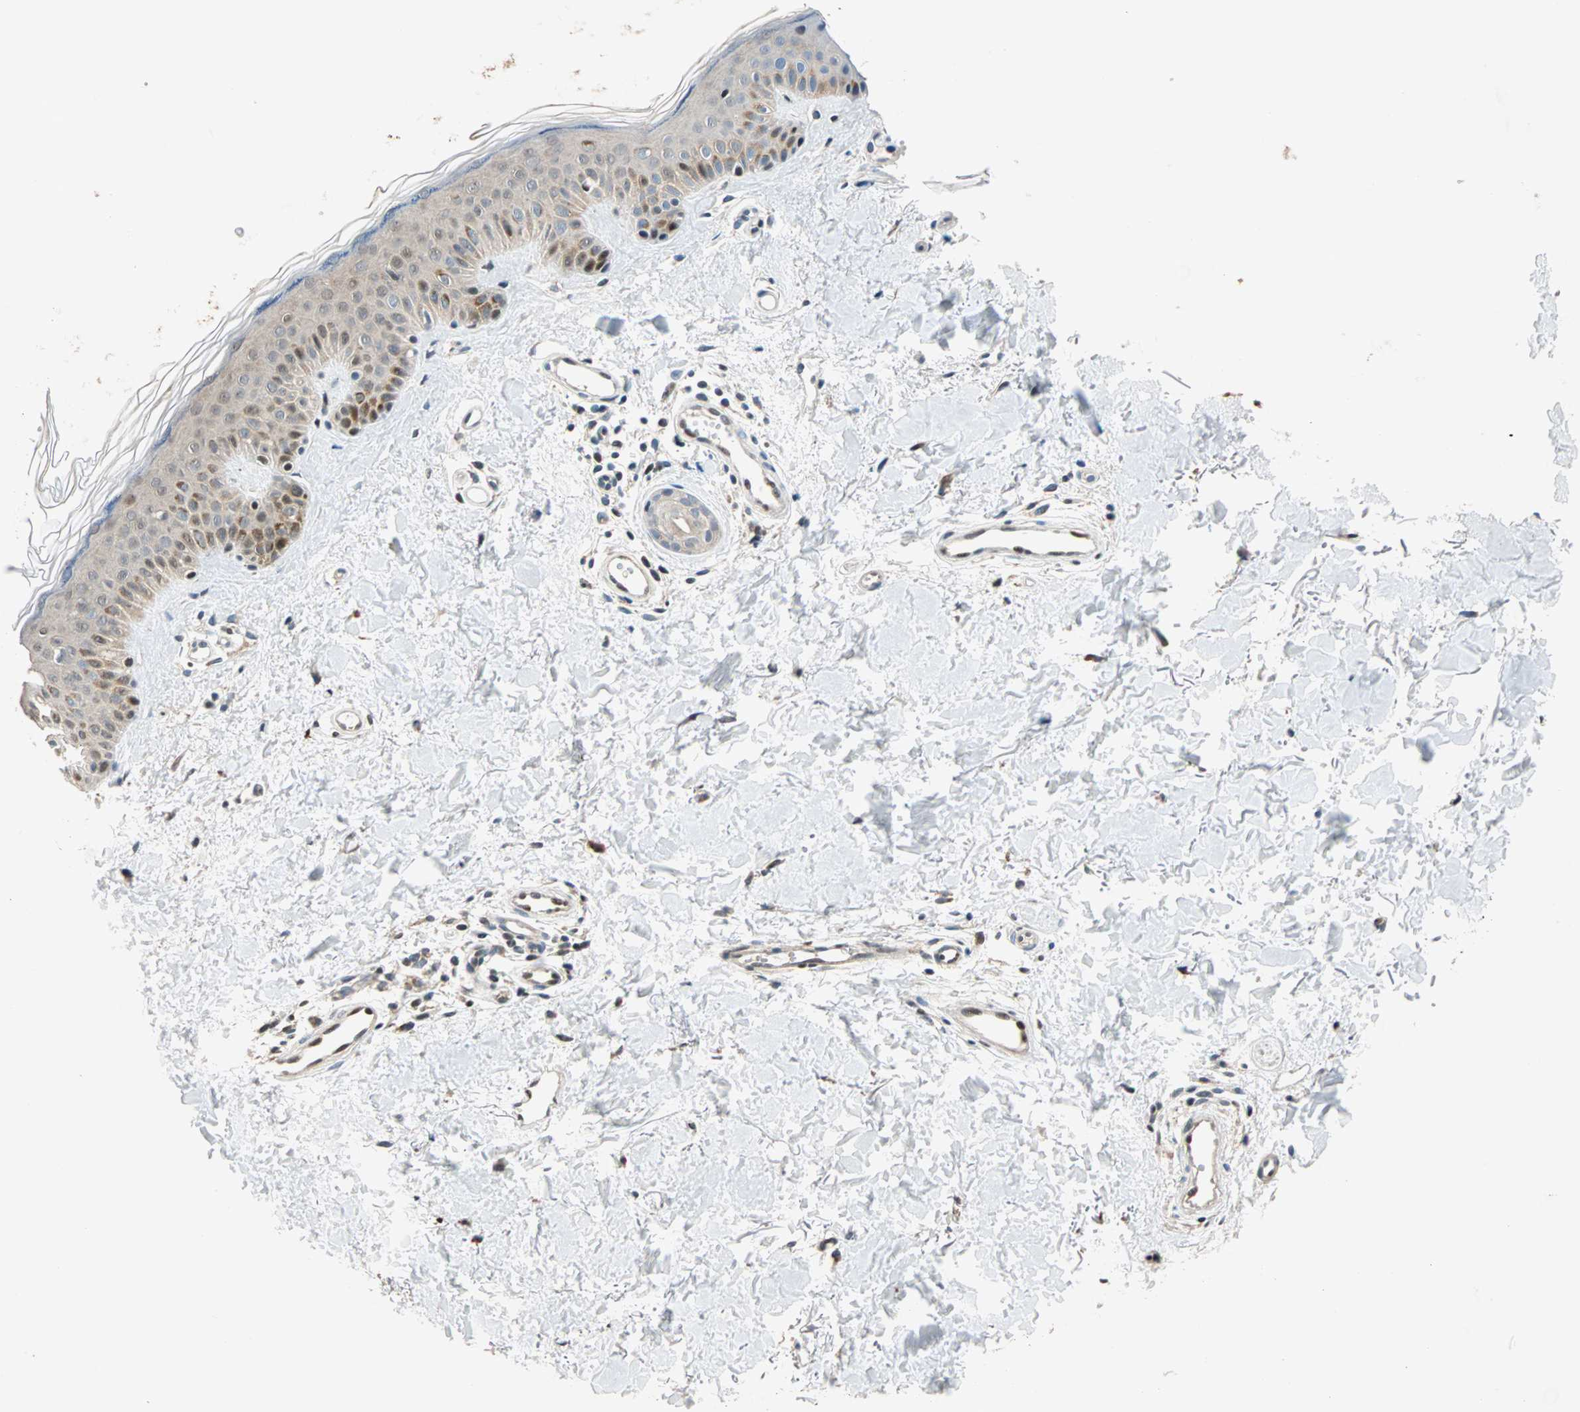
{"staining": {"intensity": "moderate", "quantity": ">75%", "location": "cytoplasmic/membranous"}, "tissue": "skin", "cell_type": "Fibroblasts", "image_type": "normal", "snomed": [{"axis": "morphology", "description": "Normal tissue, NOS"}, {"axis": "topography", "description": "Skin"}], "caption": "Brown immunohistochemical staining in benign skin exhibits moderate cytoplasmic/membranous positivity in about >75% of fibroblasts.", "gene": "HECW1", "patient": {"sex": "male", "age": 67}}